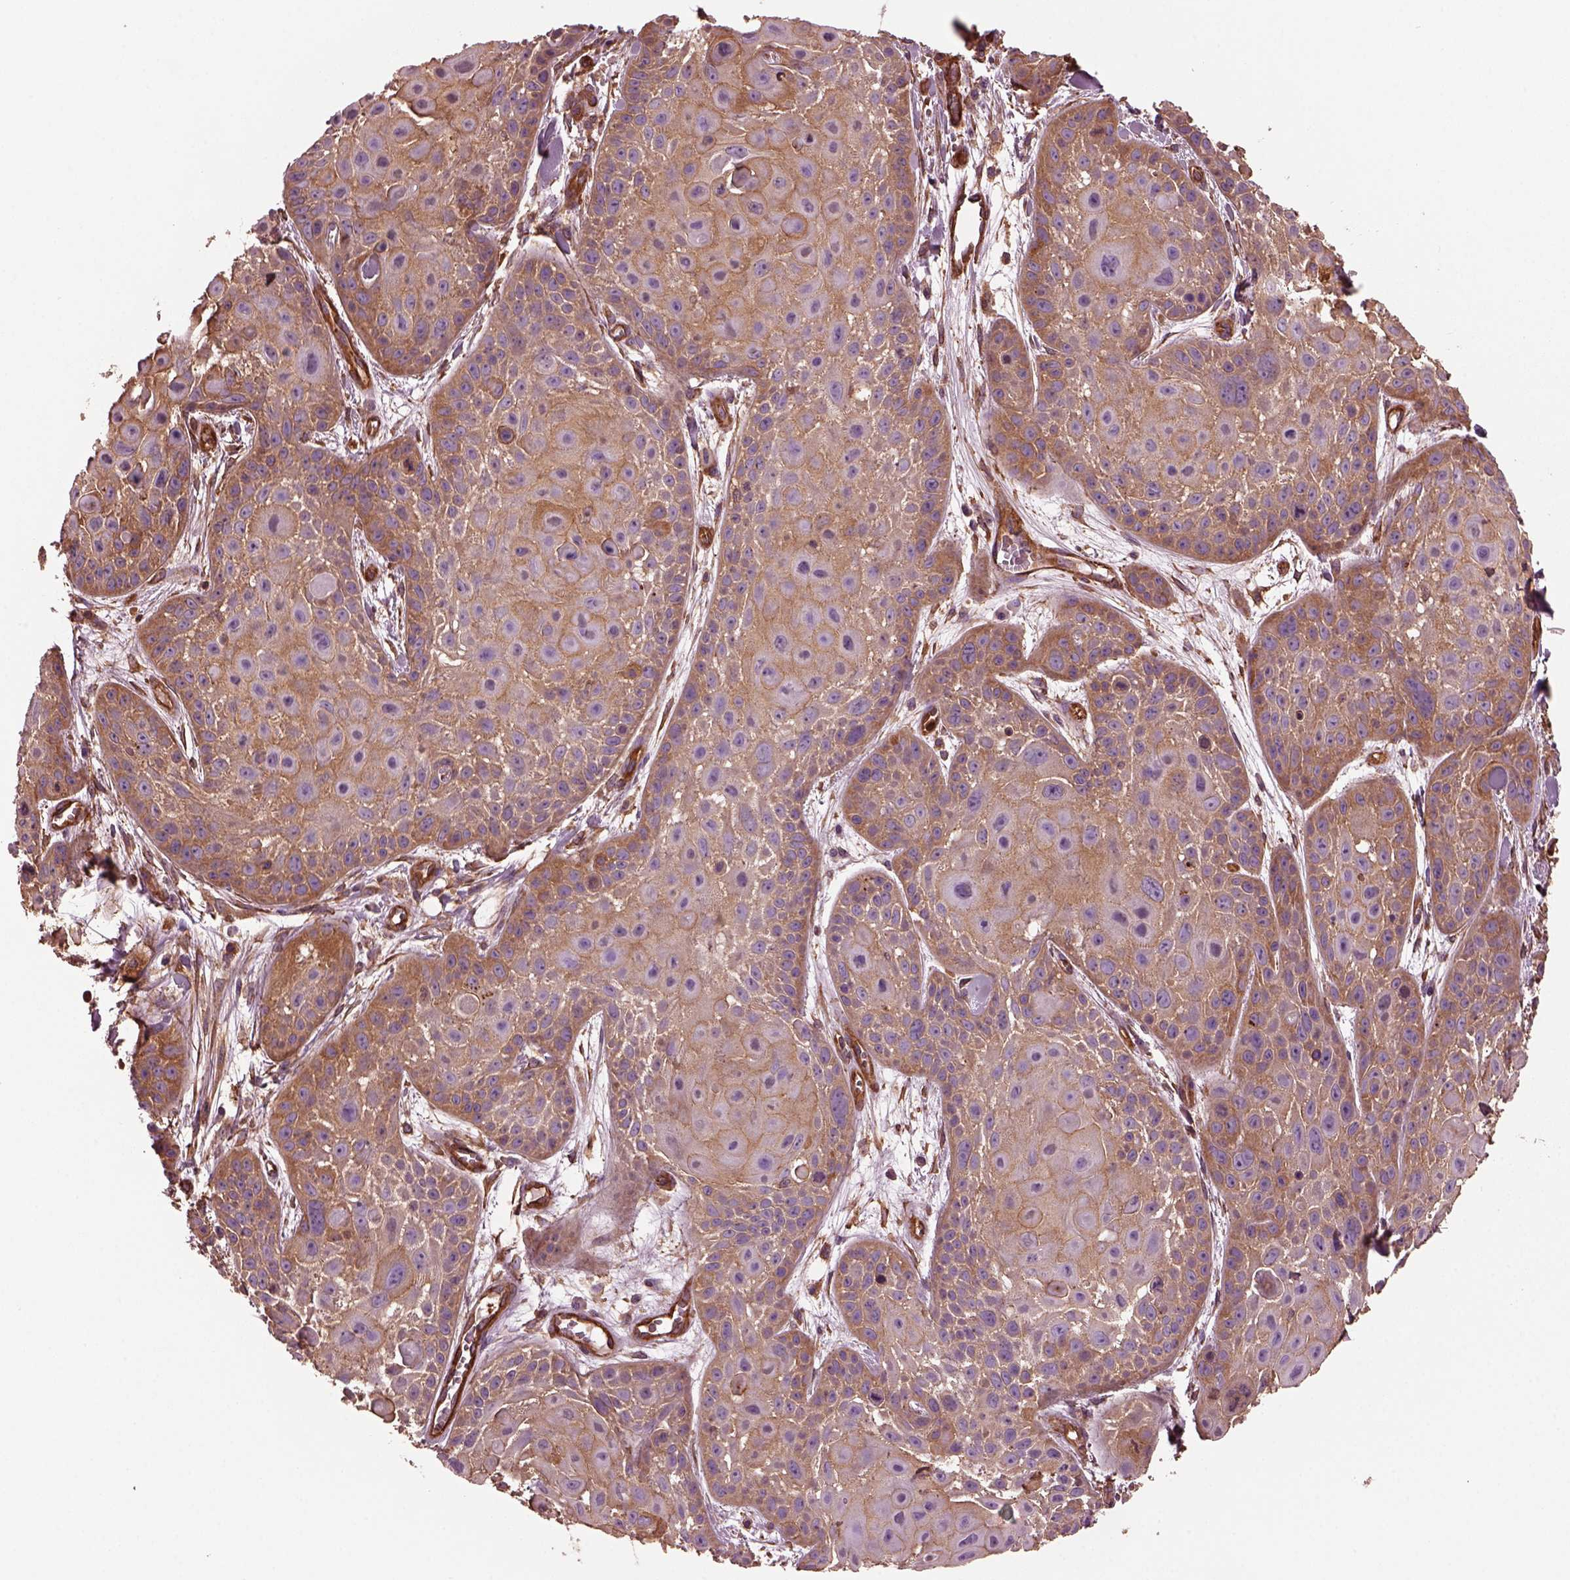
{"staining": {"intensity": "moderate", "quantity": ">75%", "location": "cytoplasmic/membranous"}, "tissue": "skin cancer", "cell_type": "Tumor cells", "image_type": "cancer", "snomed": [{"axis": "morphology", "description": "Squamous cell carcinoma, NOS"}, {"axis": "topography", "description": "Skin"}, {"axis": "topography", "description": "Anal"}], "caption": "Squamous cell carcinoma (skin) stained with IHC reveals moderate cytoplasmic/membranous staining in about >75% of tumor cells.", "gene": "MYL6", "patient": {"sex": "female", "age": 75}}